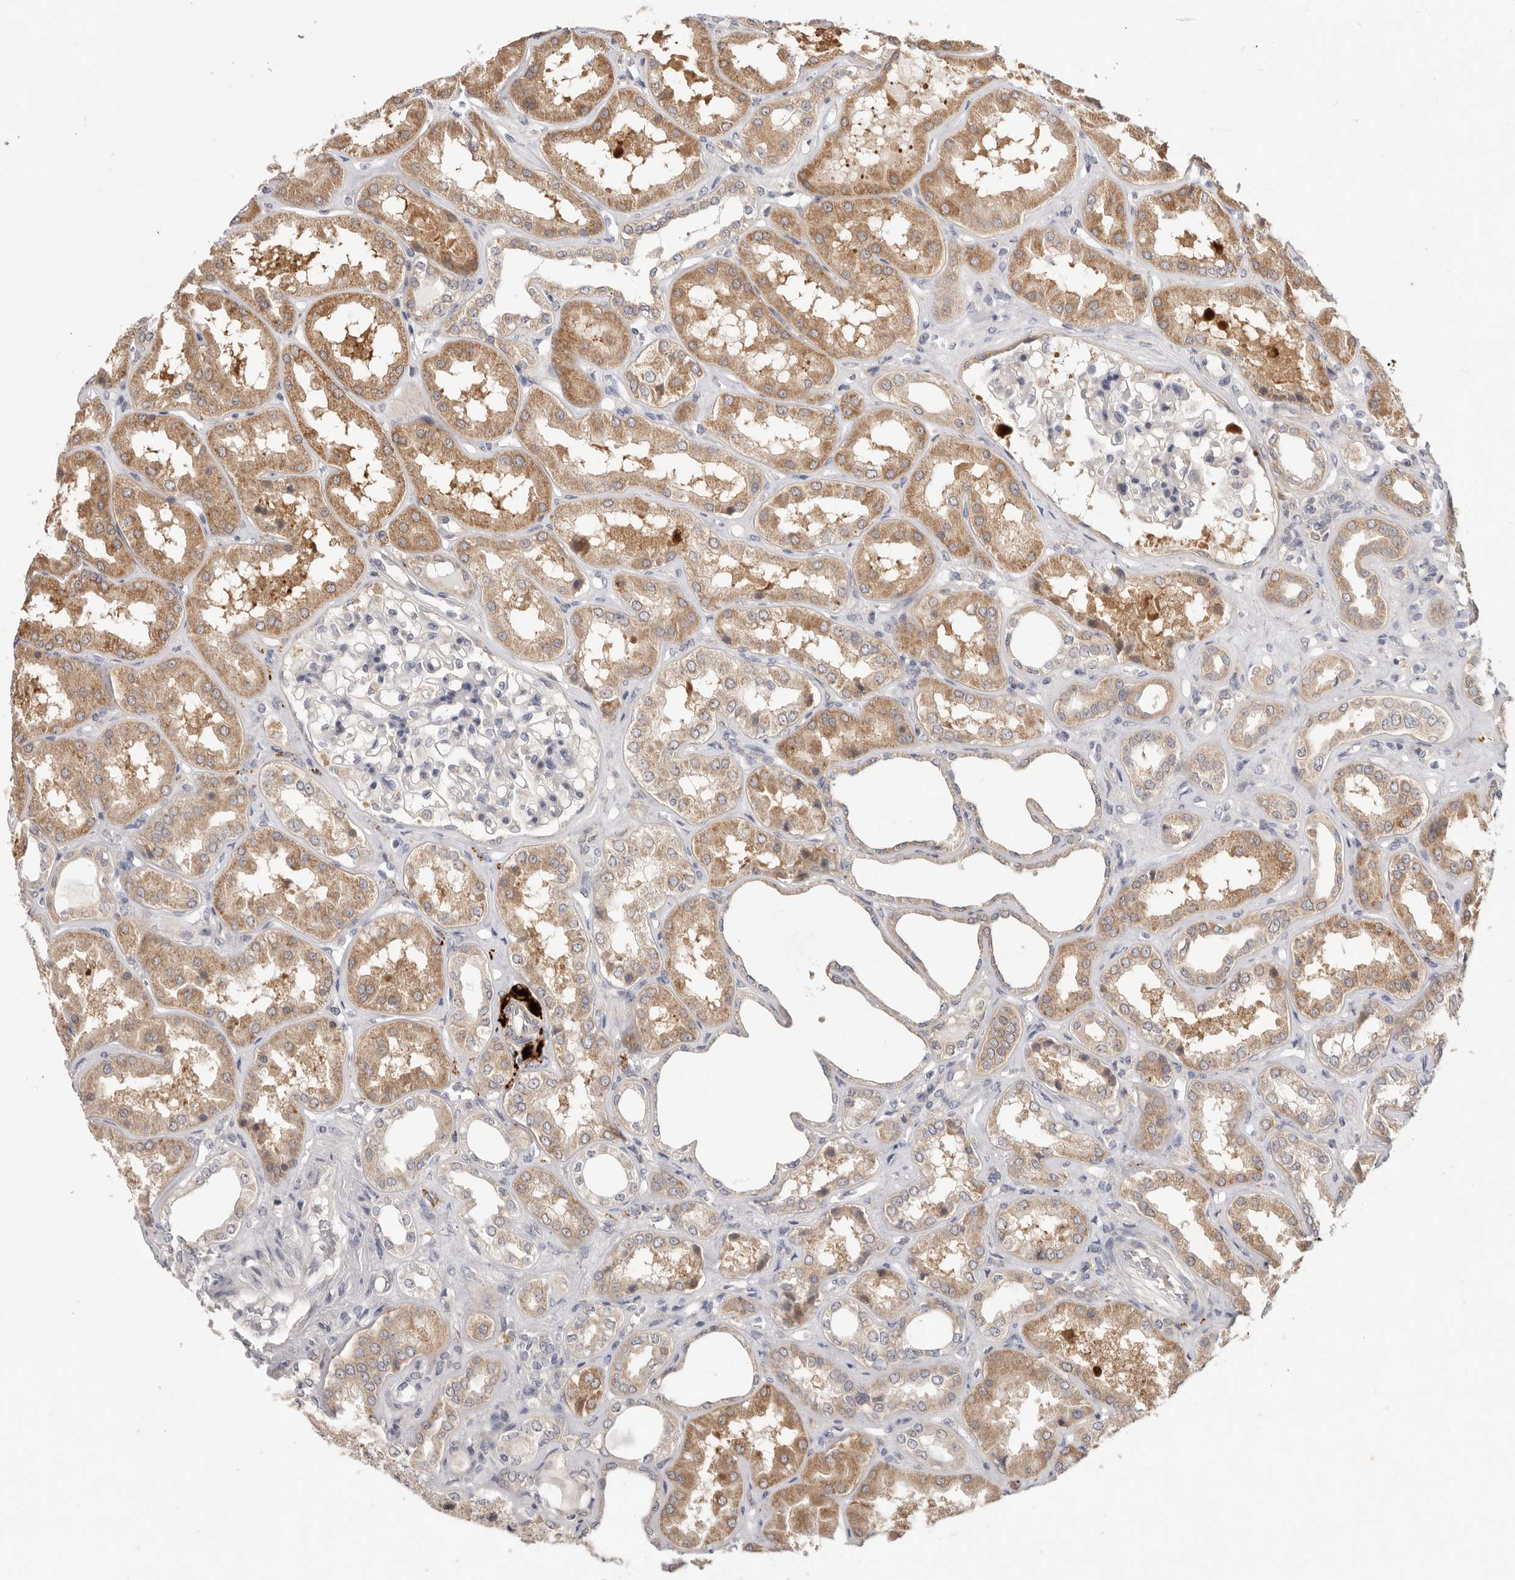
{"staining": {"intensity": "negative", "quantity": "none", "location": "none"}, "tissue": "kidney", "cell_type": "Cells in glomeruli", "image_type": "normal", "snomed": [{"axis": "morphology", "description": "Normal tissue, NOS"}, {"axis": "topography", "description": "Kidney"}], "caption": "Immunohistochemistry image of unremarkable kidney: human kidney stained with DAB (3,3'-diaminobenzidine) demonstrates no significant protein expression in cells in glomeruli.", "gene": "WDR77", "patient": {"sex": "female", "age": 56}}